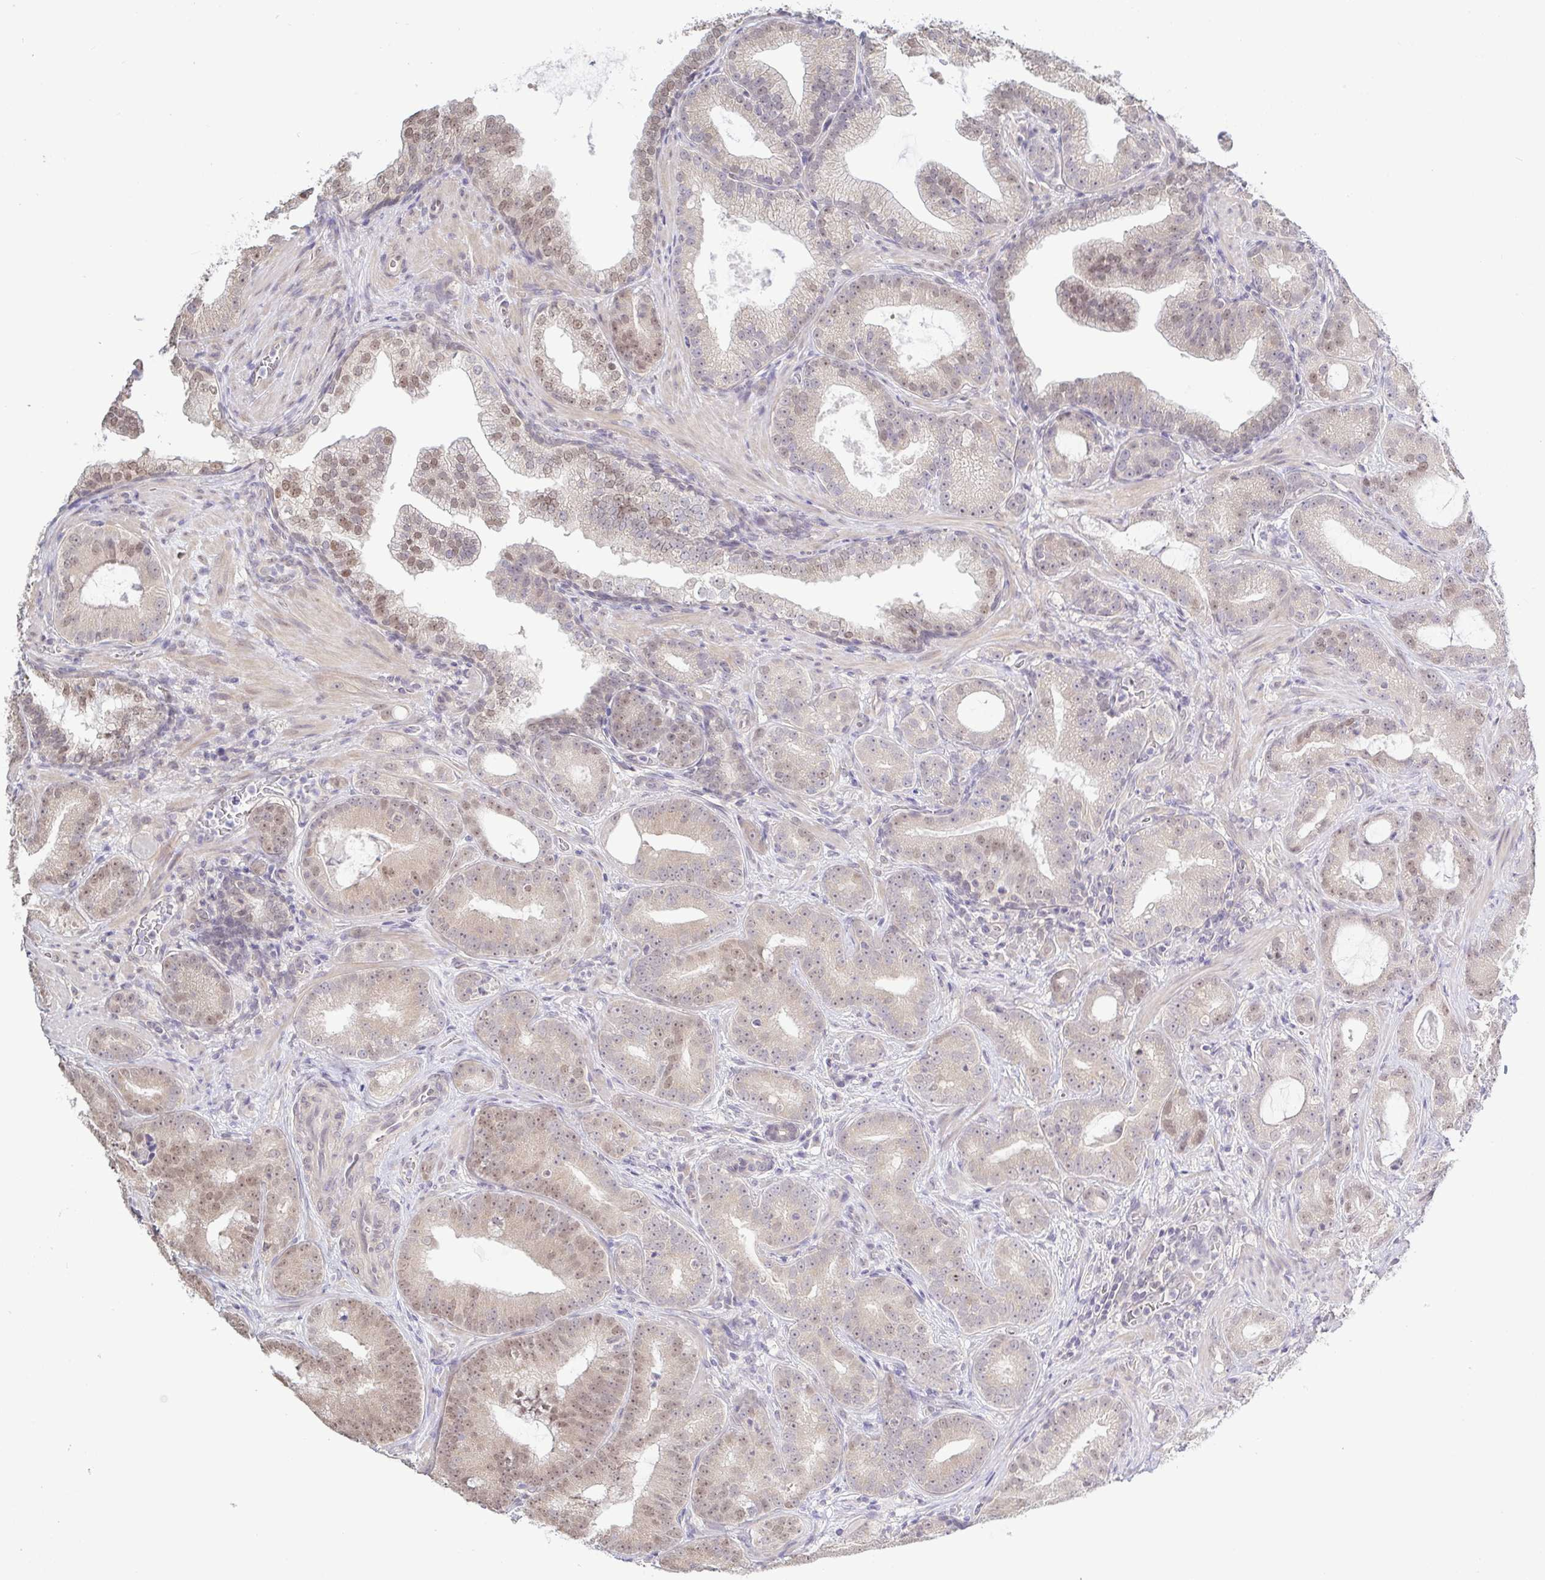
{"staining": {"intensity": "weak", "quantity": "25%-75%", "location": "nuclear"}, "tissue": "prostate cancer", "cell_type": "Tumor cells", "image_type": "cancer", "snomed": [{"axis": "morphology", "description": "Adenocarcinoma, High grade"}, {"axis": "topography", "description": "Prostate"}], "caption": "A low amount of weak nuclear expression is identified in approximately 25%-75% of tumor cells in prostate cancer tissue.", "gene": "HYPK", "patient": {"sex": "male", "age": 65}}